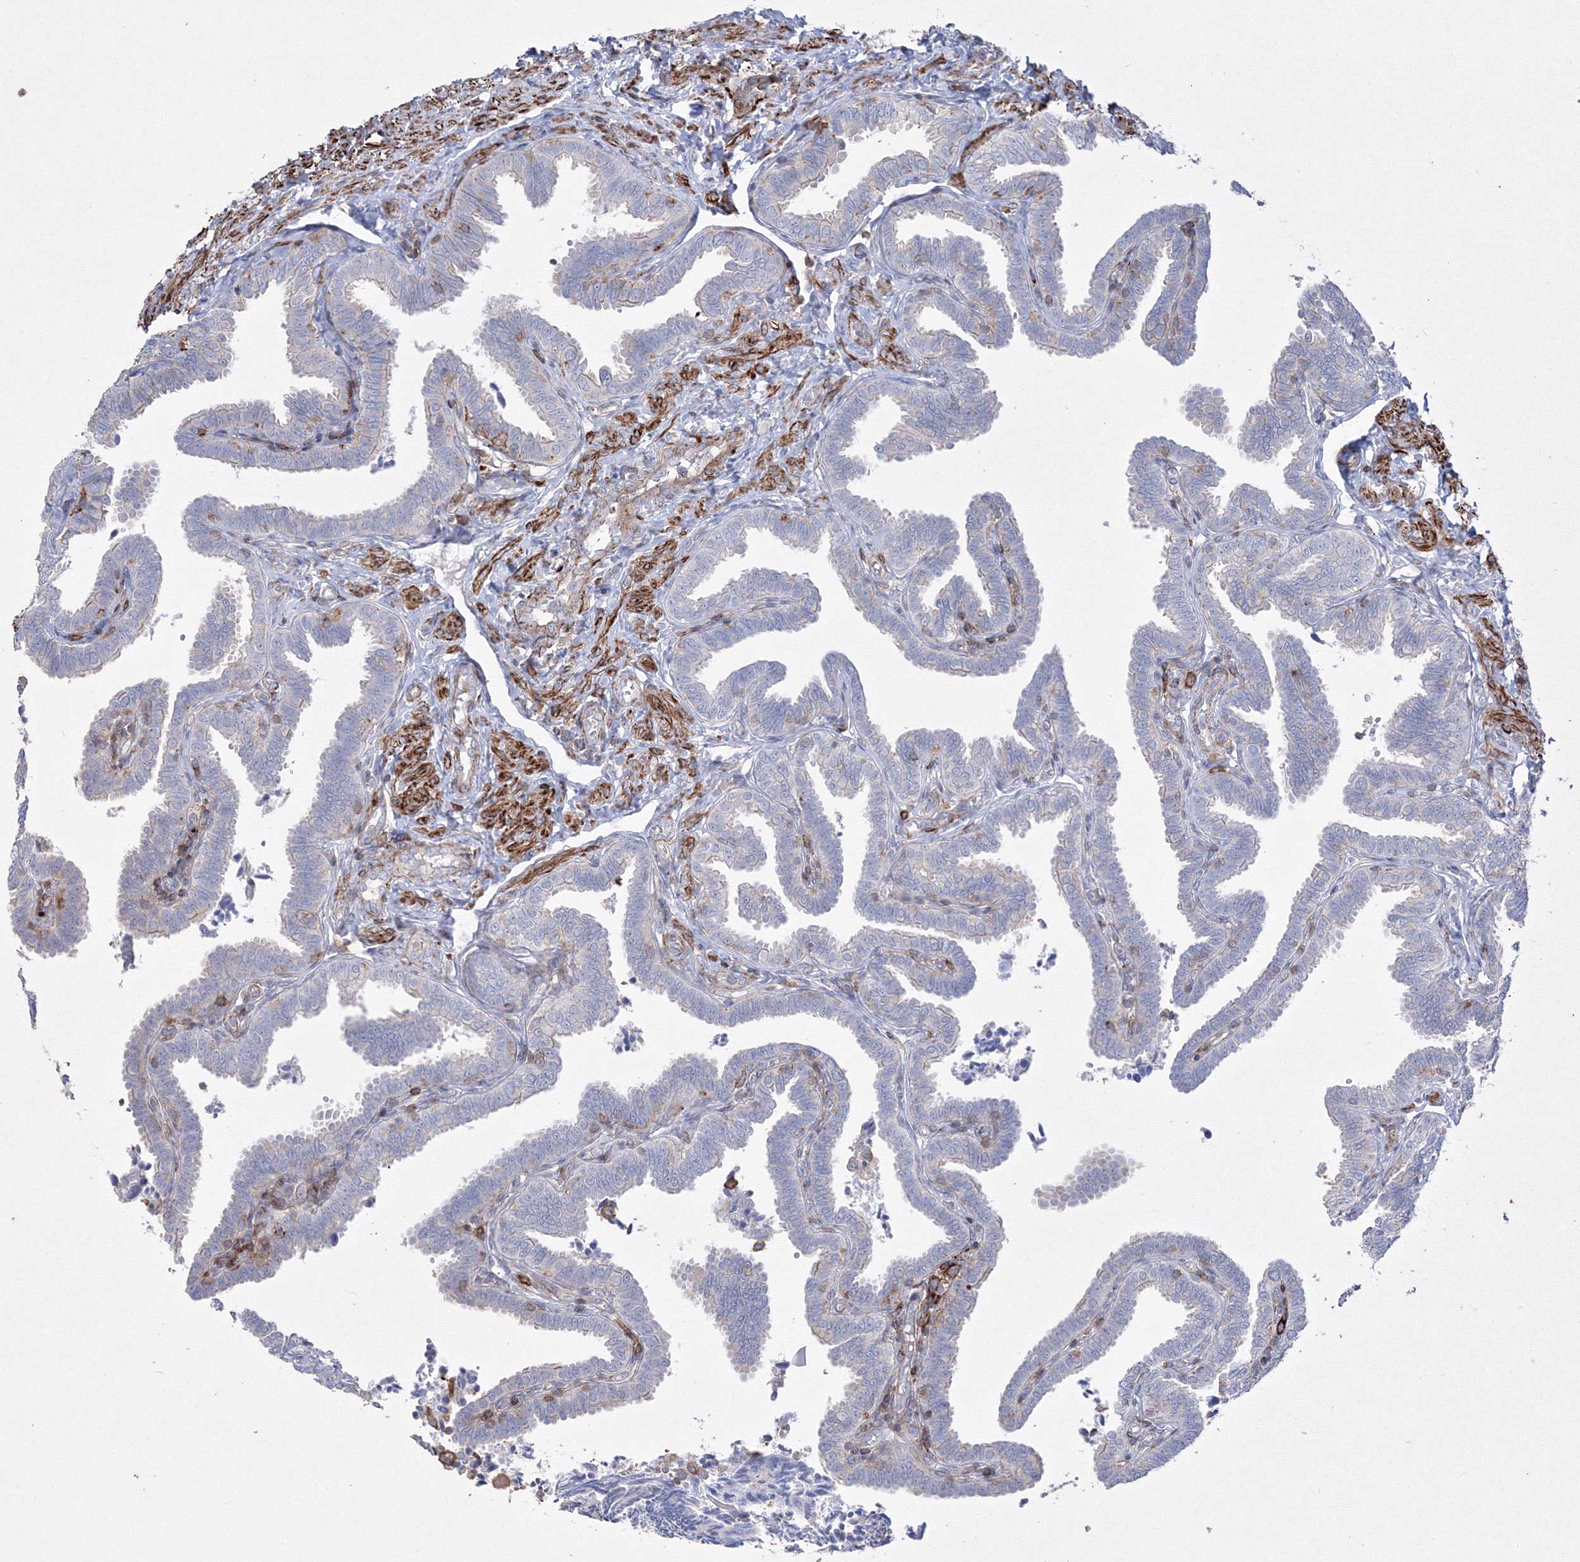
{"staining": {"intensity": "negative", "quantity": "none", "location": "none"}, "tissue": "fallopian tube", "cell_type": "Glandular cells", "image_type": "normal", "snomed": [{"axis": "morphology", "description": "Normal tissue, NOS"}, {"axis": "topography", "description": "Fallopian tube"}], "caption": "Glandular cells show no significant staining in normal fallopian tube. Brightfield microscopy of immunohistochemistry stained with DAB (brown) and hematoxylin (blue), captured at high magnification.", "gene": "GPR82", "patient": {"sex": "female", "age": 39}}